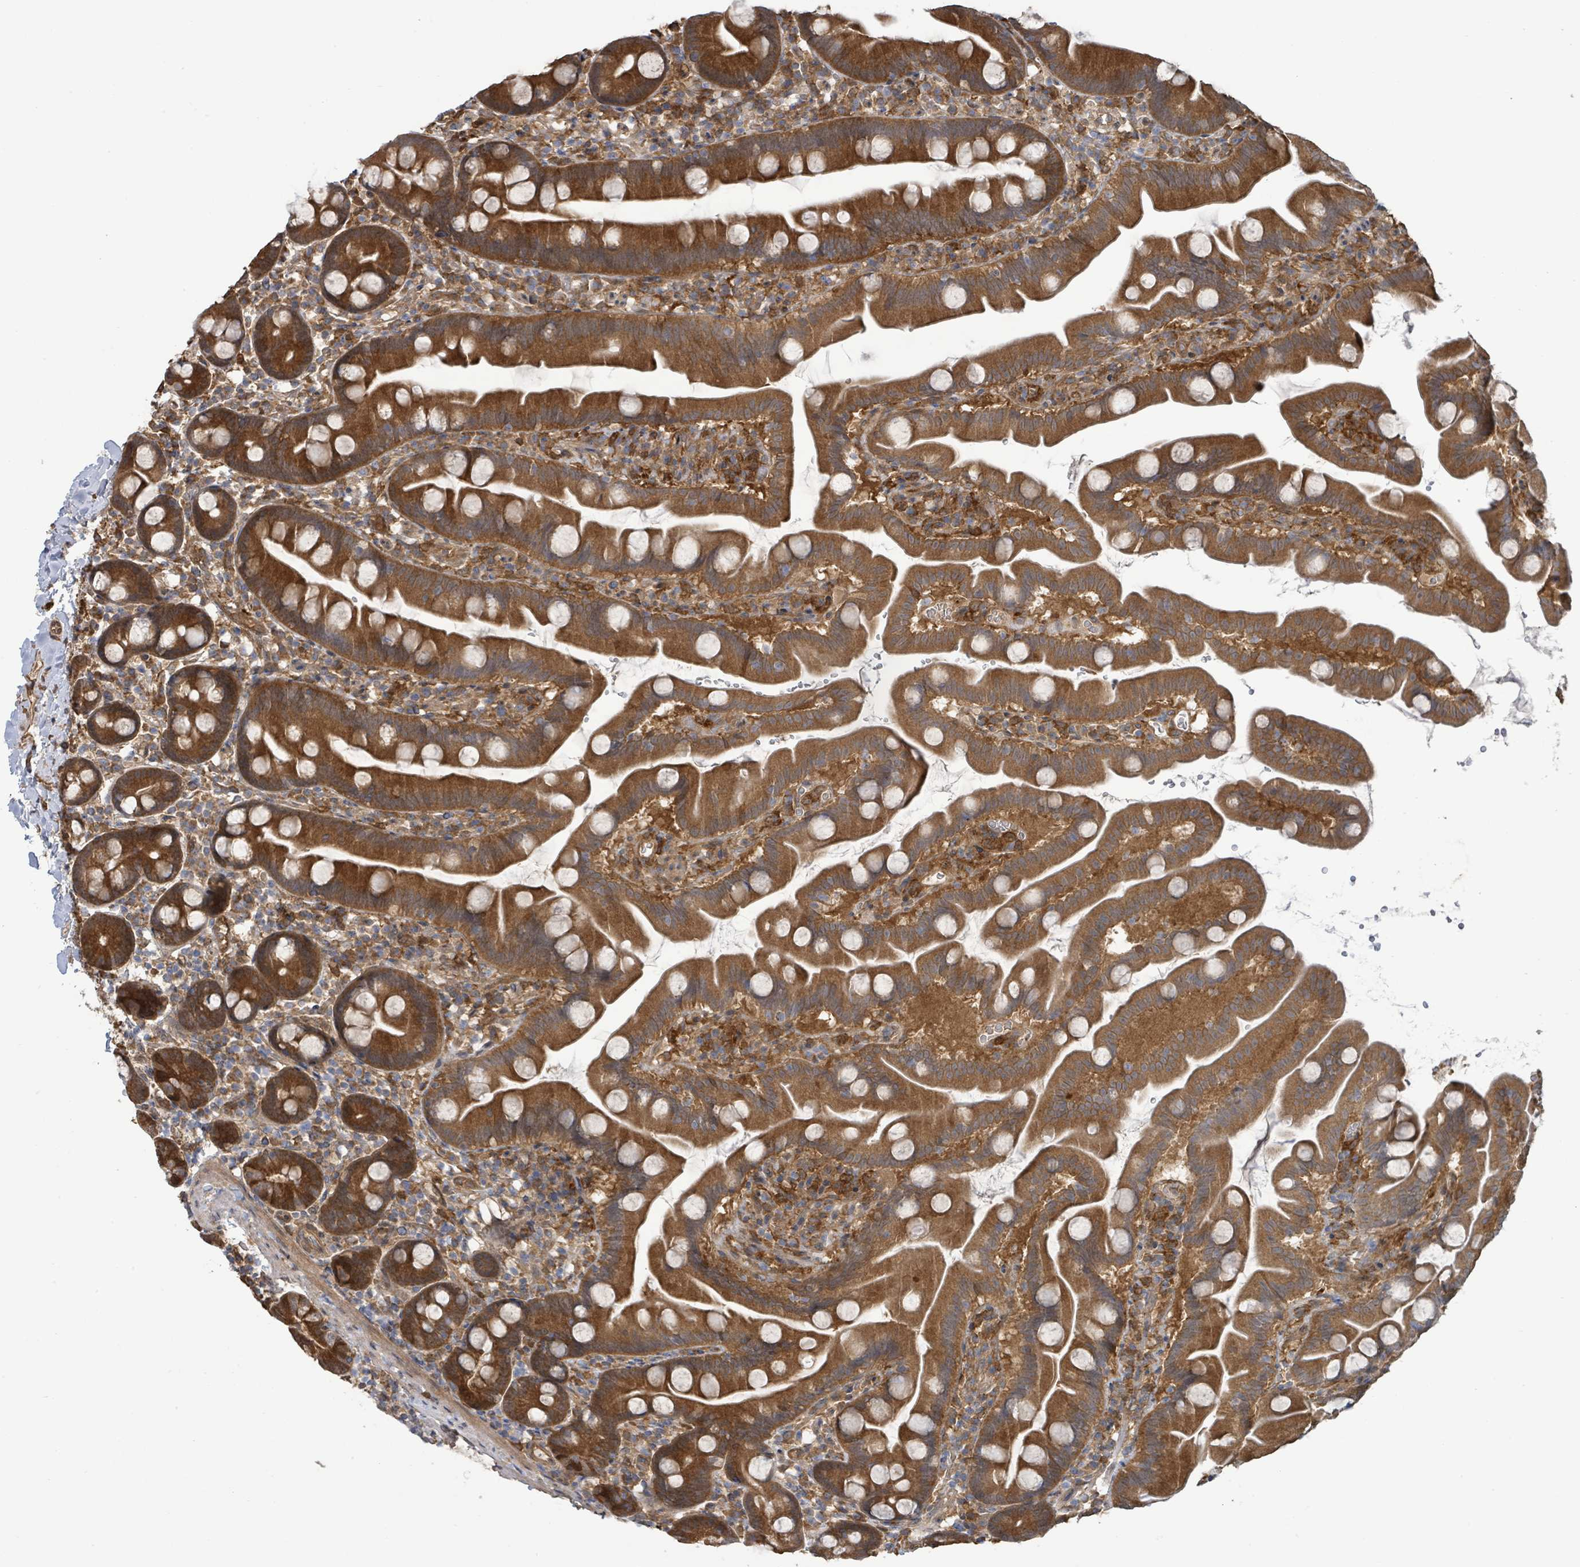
{"staining": {"intensity": "strong", "quantity": ">75%", "location": "cytoplasmic/membranous"}, "tissue": "small intestine", "cell_type": "Glandular cells", "image_type": "normal", "snomed": [{"axis": "morphology", "description": "Normal tissue, NOS"}, {"axis": "topography", "description": "Small intestine"}], "caption": "The histopathology image reveals staining of normal small intestine, revealing strong cytoplasmic/membranous protein staining (brown color) within glandular cells. (Brightfield microscopy of DAB IHC at high magnification).", "gene": "ARPIN", "patient": {"sex": "female", "age": 68}}